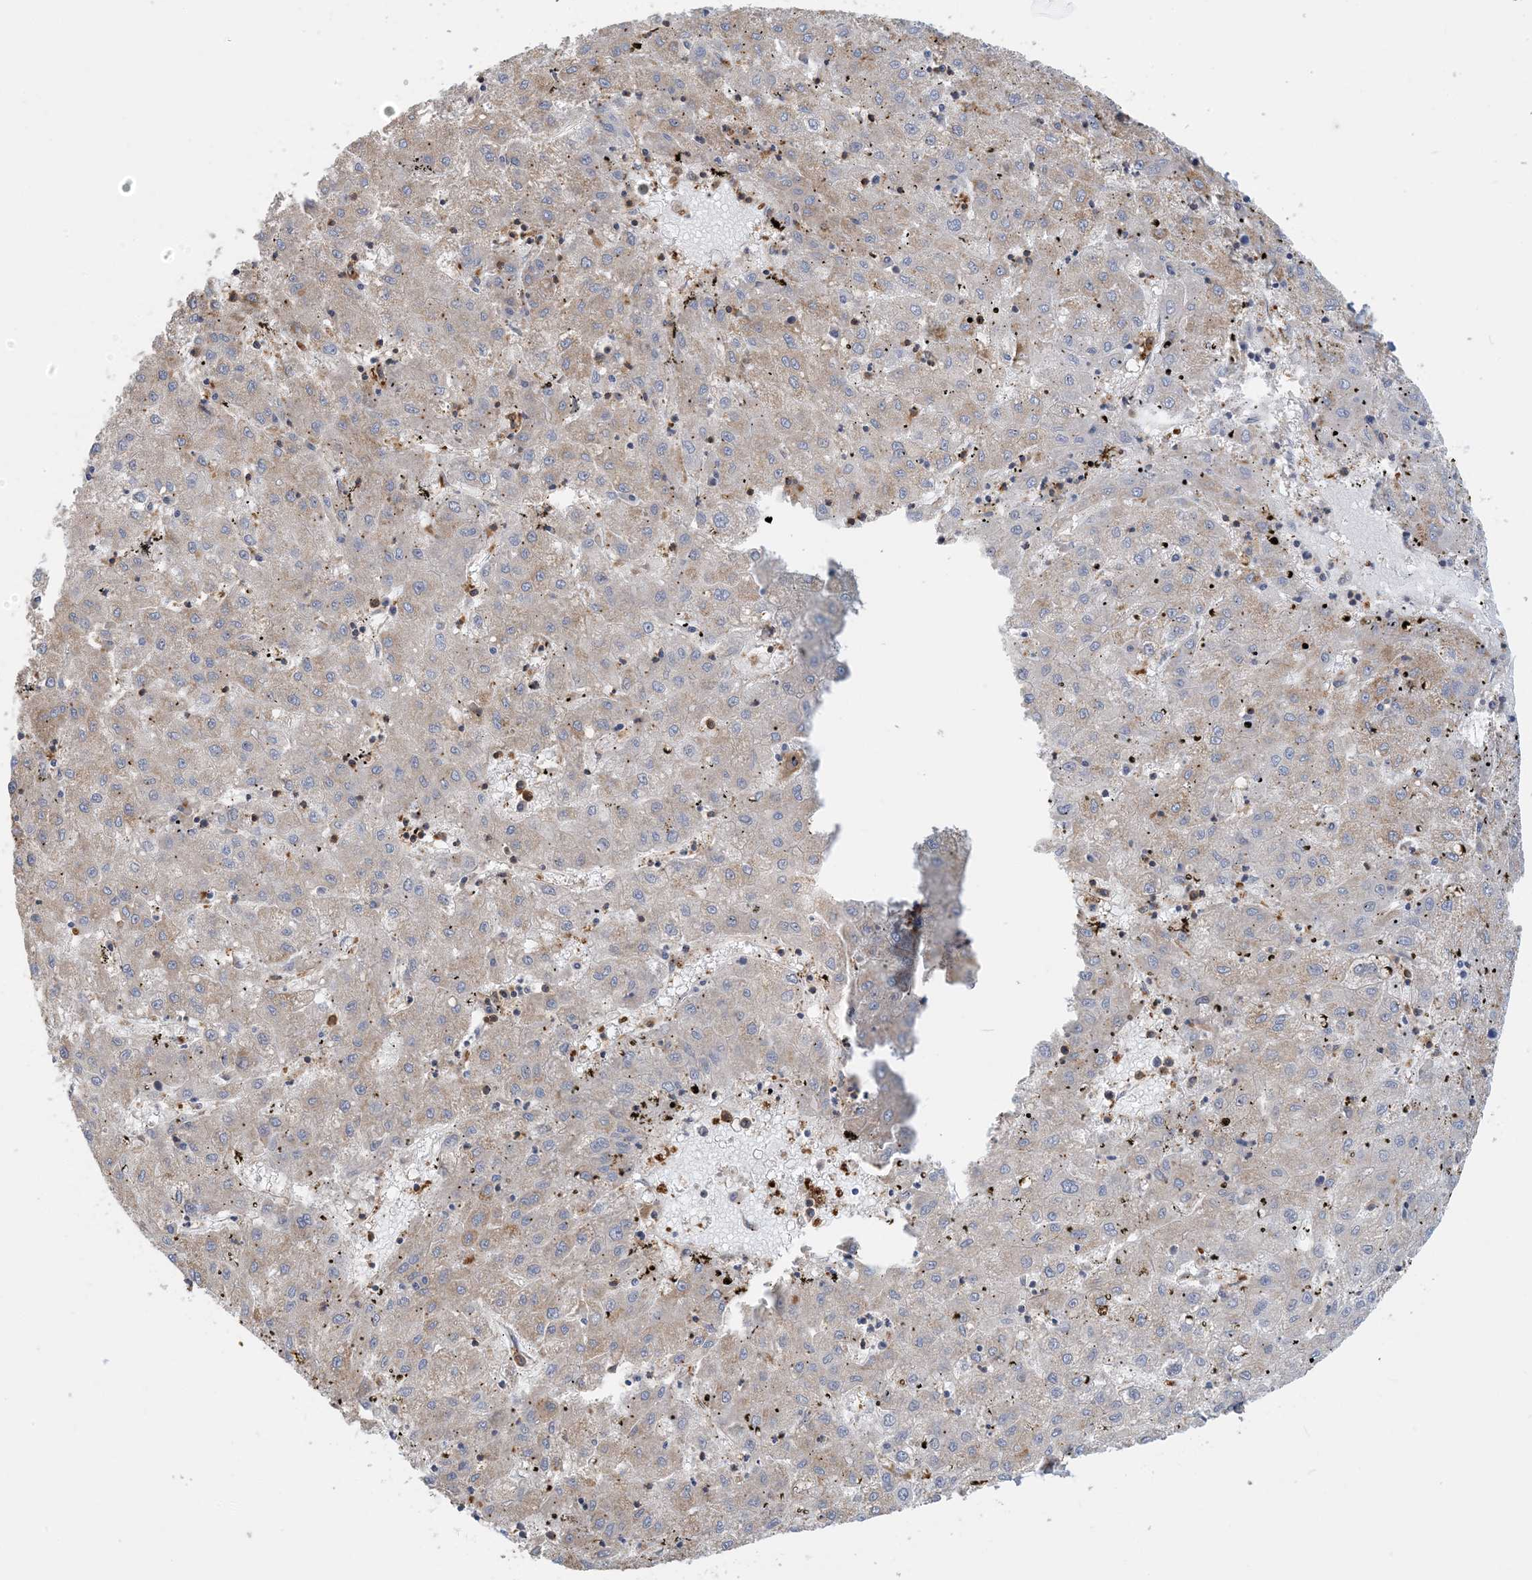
{"staining": {"intensity": "weak", "quantity": "<25%", "location": "cytoplasmic/membranous"}, "tissue": "liver cancer", "cell_type": "Tumor cells", "image_type": "cancer", "snomed": [{"axis": "morphology", "description": "Carcinoma, Hepatocellular, NOS"}, {"axis": "topography", "description": "Liver"}], "caption": "Protein analysis of liver cancer (hepatocellular carcinoma) shows no significant staining in tumor cells.", "gene": "SFMBT2", "patient": {"sex": "male", "age": 72}}